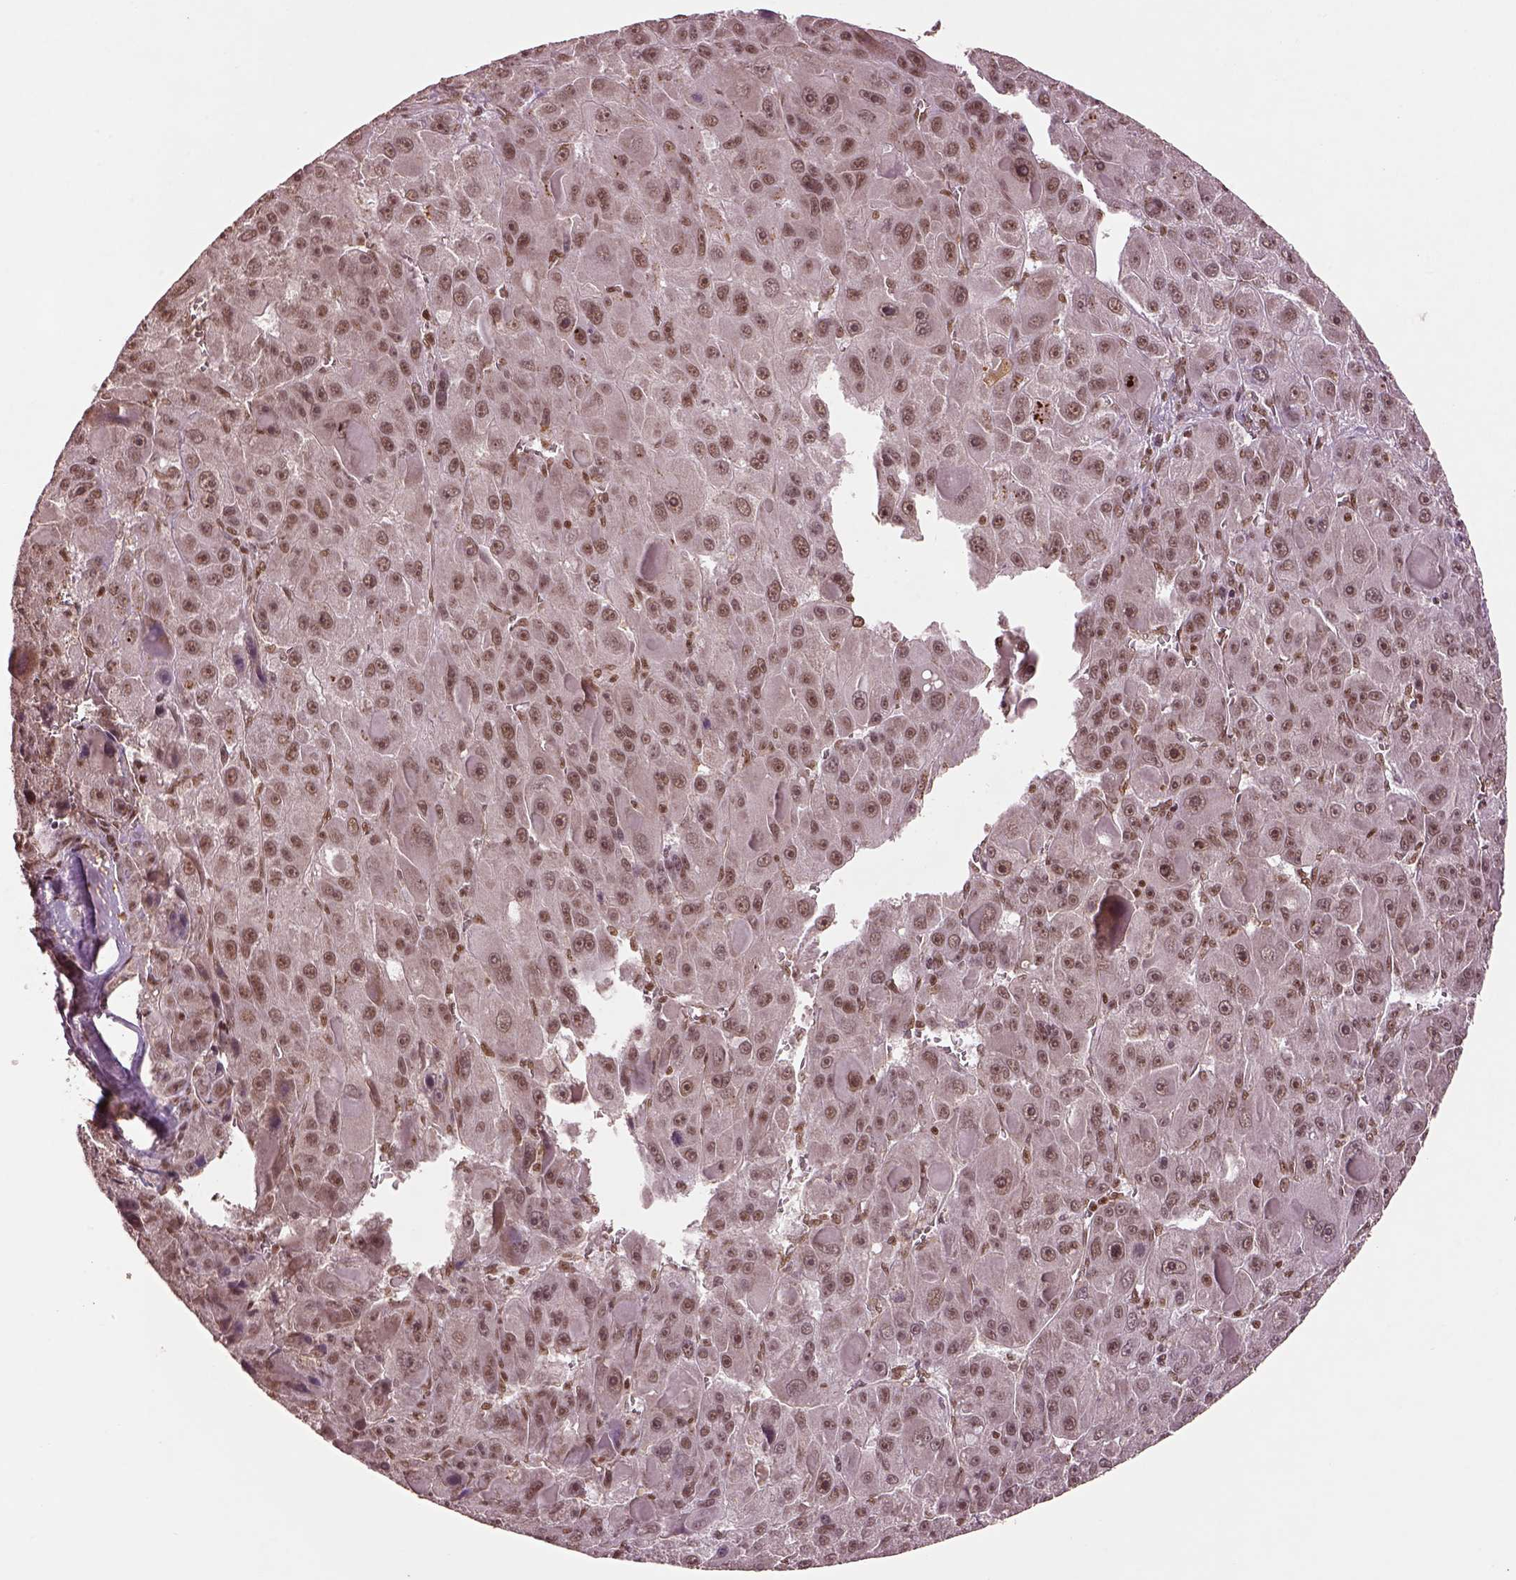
{"staining": {"intensity": "moderate", "quantity": ">75%", "location": "nuclear"}, "tissue": "liver cancer", "cell_type": "Tumor cells", "image_type": "cancer", "snomed": [{"axis": "morphology", "description": "Carcinoma, Hepatocellular, NOS"}, {"axis": "topography", "description": "Liver"}], "caption": "IHC histopathology image of liver cancer (hepatocellular carcinoma) stained for a protein (brown), which displays medium levels of moderate nuclear staining in about >75% of tumor cells.", "gene": "BRD9", "patient": {"sex": "male", "age": 76}}